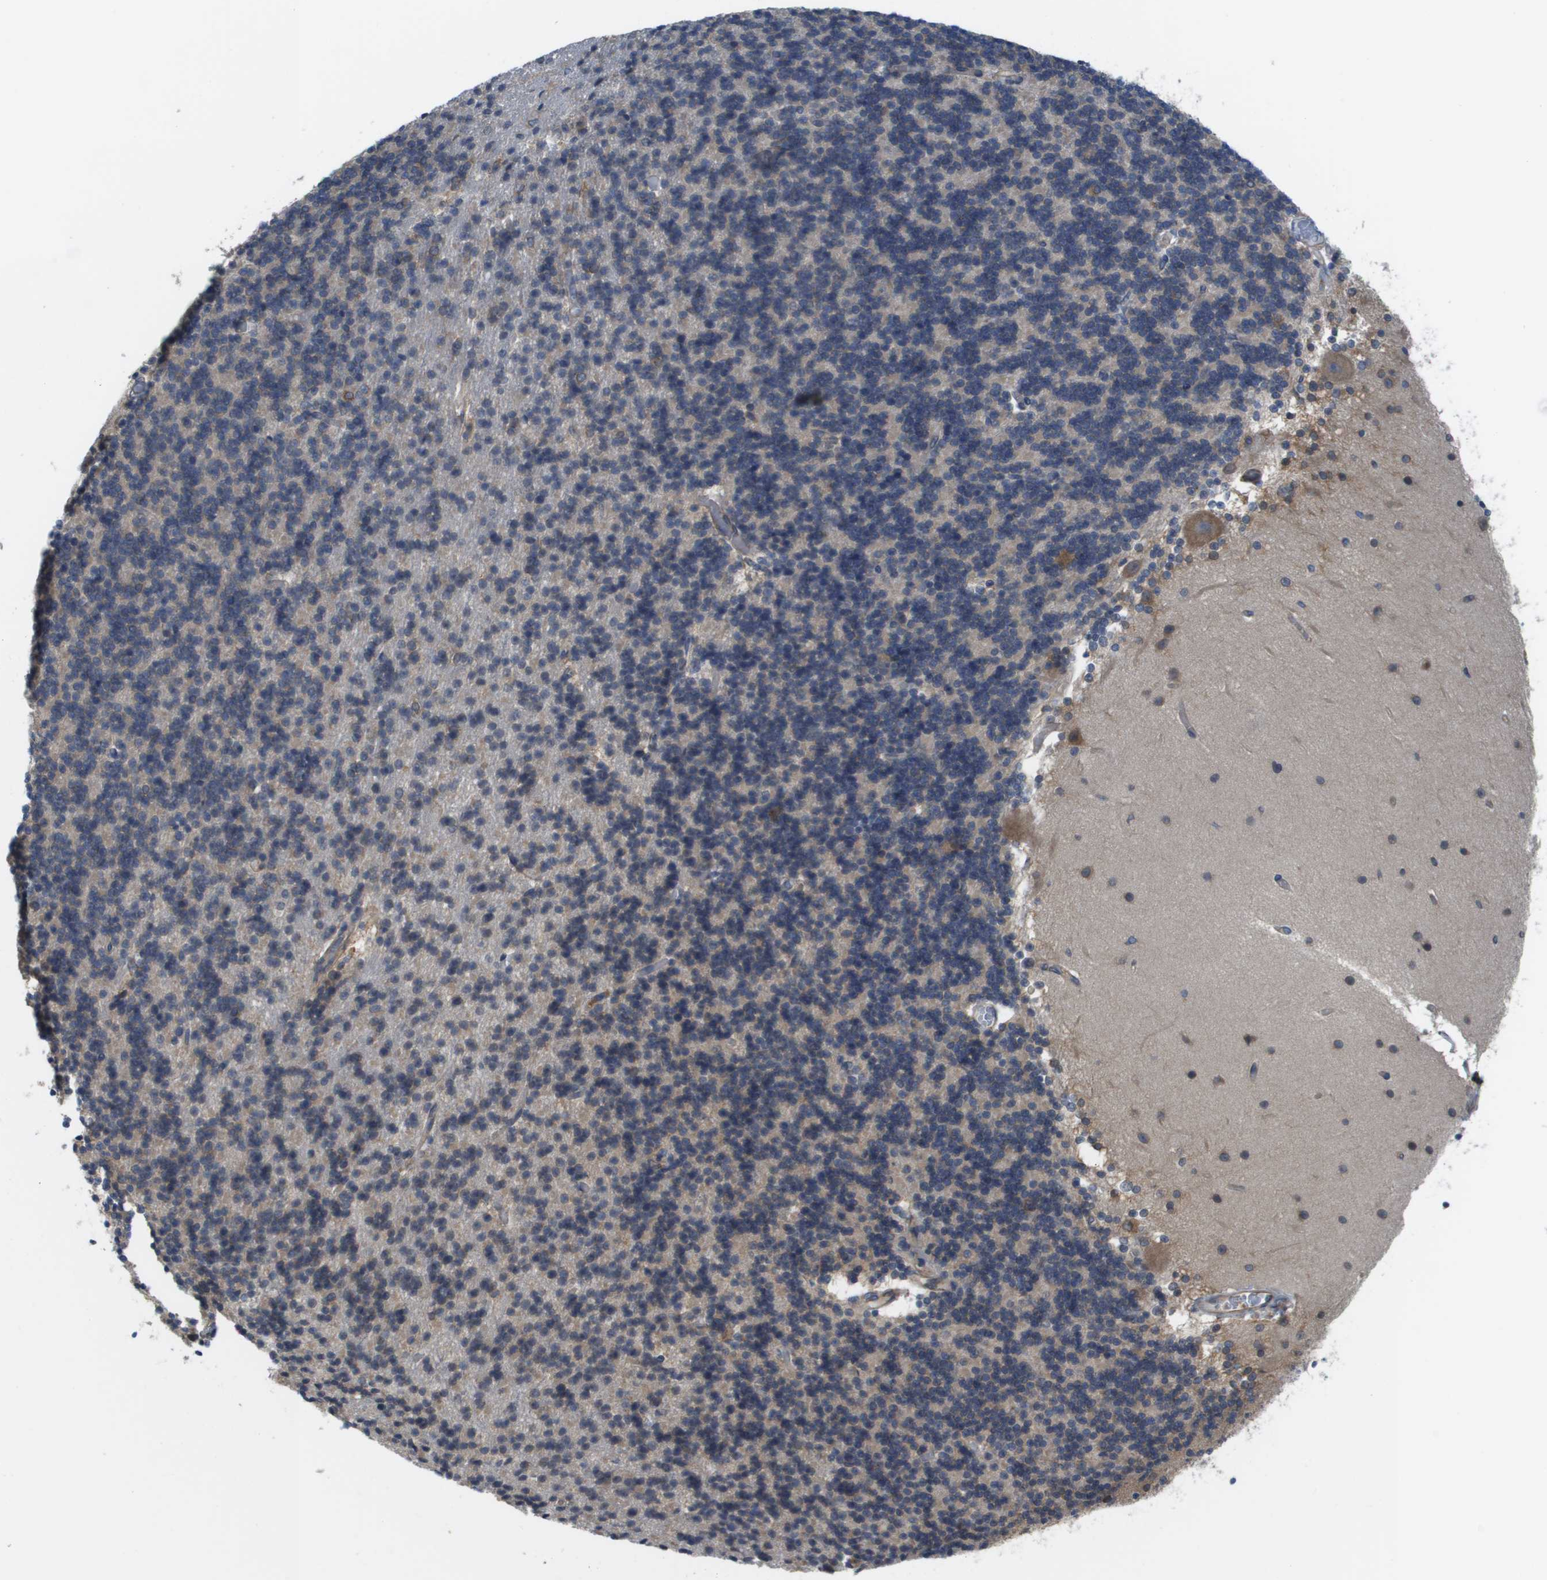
{"staining": {"intensity": "moderate", "quantity": "25%-75%", "location": "cytoplasmic/membranous"}, "tissue": "cerebellum", "cell_type": "Cells in granular layer", "image_type": "normal", "snomed": [{"axis": "morphology", "description": "Normal tissue, NOS"}, {"axis": "topography", "description": "Cerebellum"}], "caption": "A high-resolution photomicrograph shows immunohistochemistry (IHC) staining of unremarkable cerebellum, which shows moderate cytoplasmic/membranous positivity in about 25%-75% of cells in granular layer. (Brightfield microscopy of DAB IHC at high magnification).", "gene": "EIF4G2", "patient": {"sex": "female", "age": 54}}